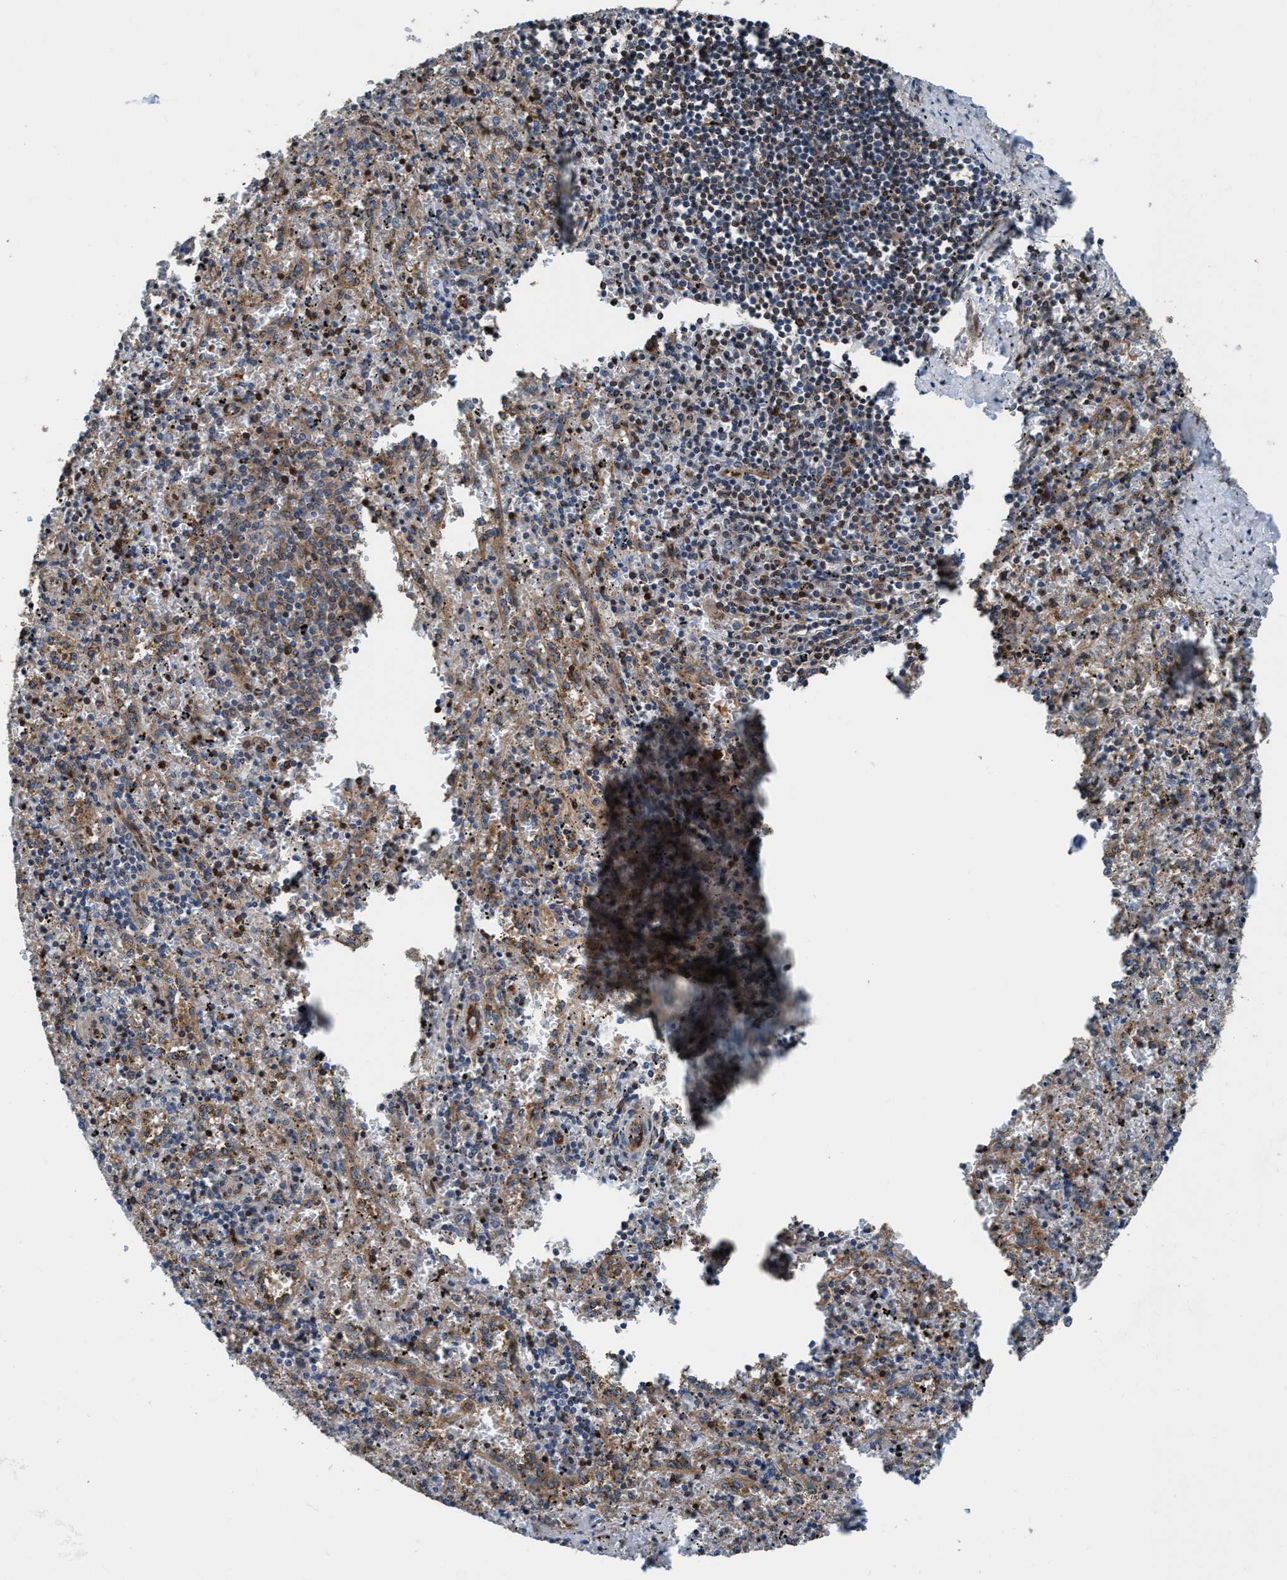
{"staining": {"intensity": "moderate", "quantity": "<25%", "location": "cytoplasmic/membranous"}, "tissue": "spleen", "cell_type": "Cells in red pulp", "image_type": "normal", "snomed": [{"axis": "morphology", "description": "Normal tissue, NOS"}, {"axis": "topography", "description": "Spleen"}], "caption": "Moderate cytoplasmic/membranous positivity is identified in about <25% of cells in red pulp in unremarkable spleen.", "gene": "NMT1", "patient": {"sex": "male", "age": 11}}